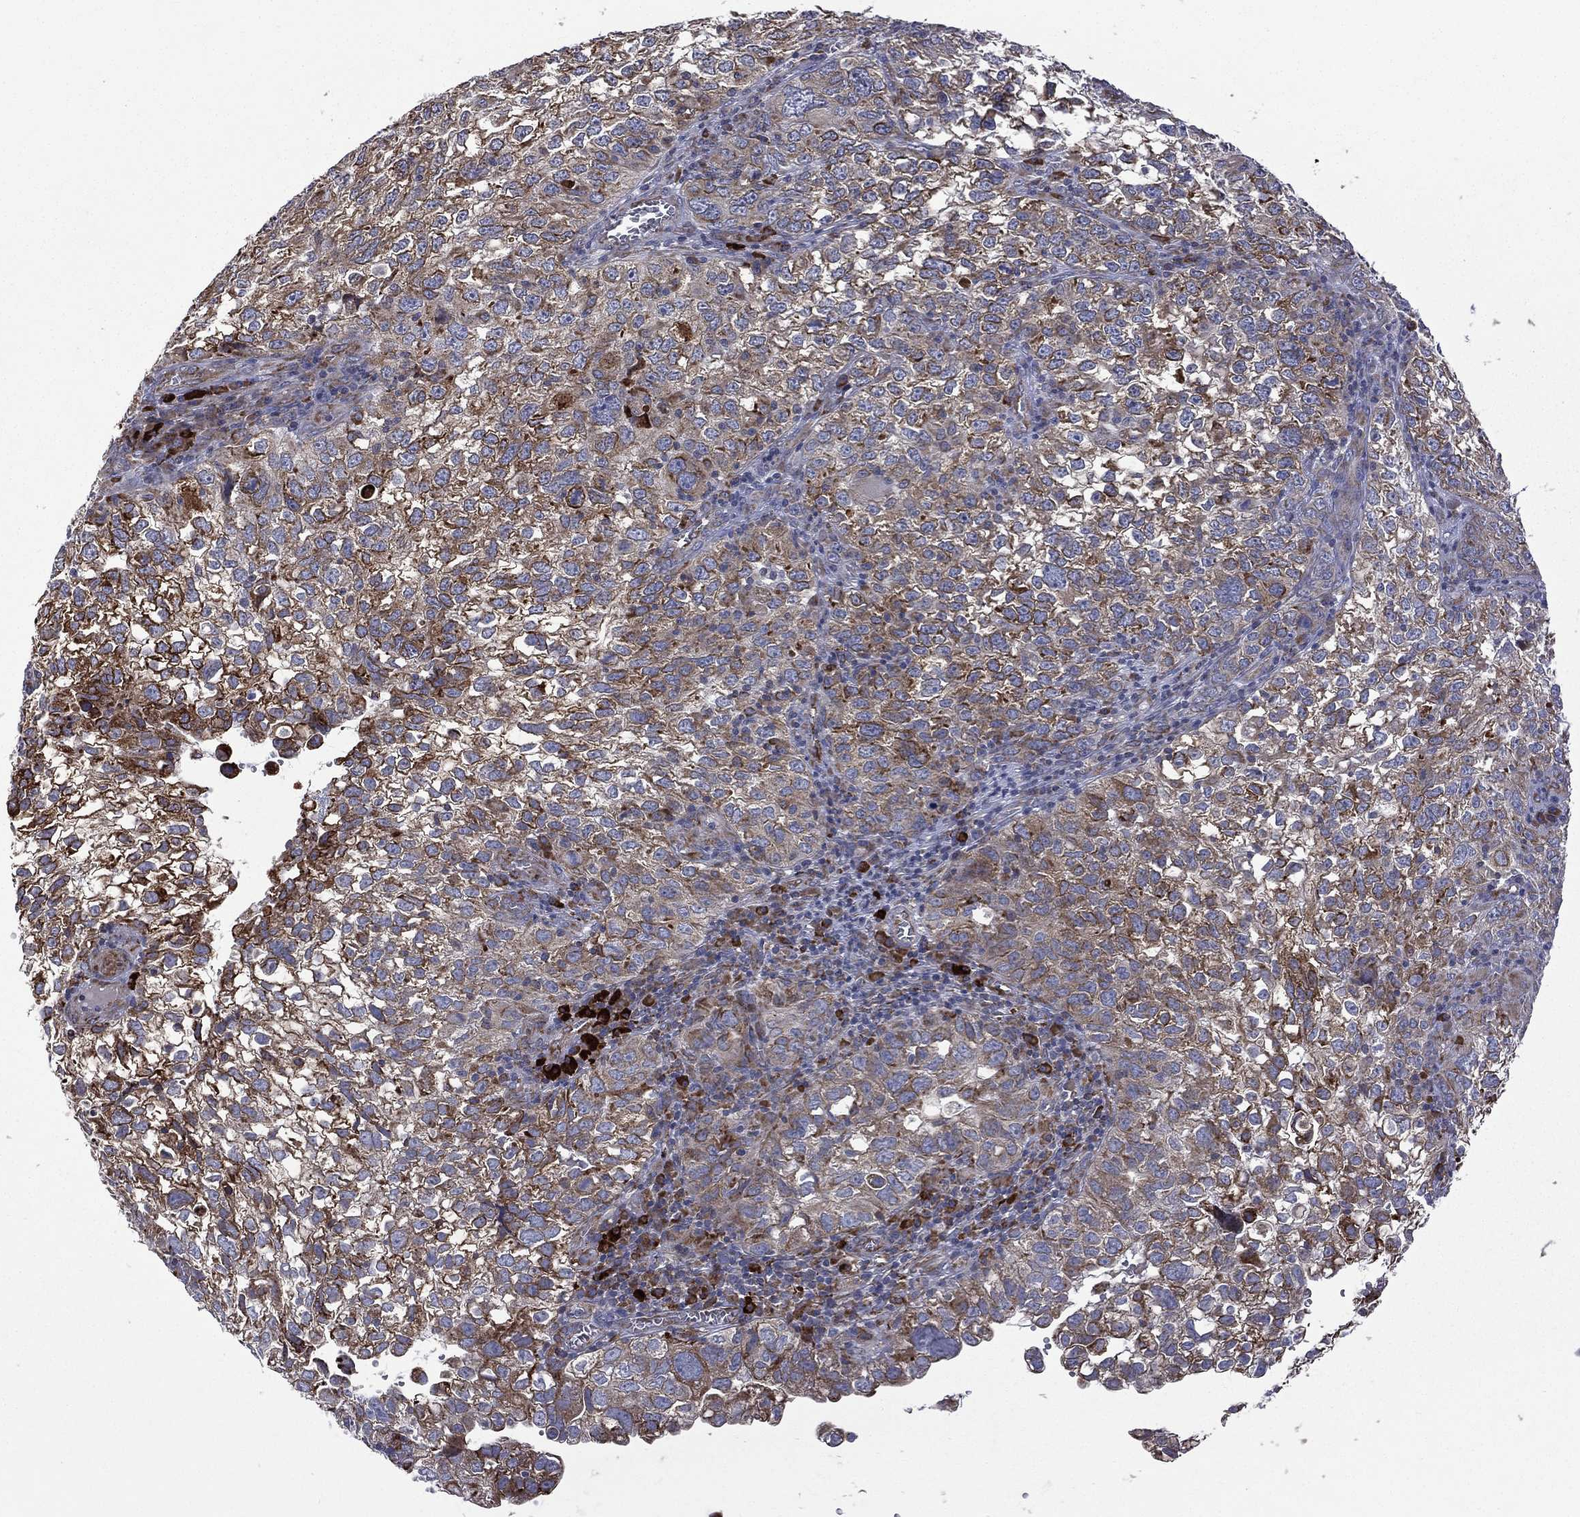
{"staining": {"intensity": "strong", "quantity": "25%-75%", "location": "cytoplasmic/membranous"}, "tissue": "cervical cancer", "cell_type": "Tumor cells", "image_type": "cancer", "snomed": [{"axis": "morphology", "description": "Squamous cell carcinoma, NOS"}, {"axis": "topography", "description": "Cervix"}], "caption": "This is an image of immunohistochemistry (IHC) staining of squamous cell carcinoma (cervical), which shows strong staining in the cytoplasmic/membranous of tumor cells.", "gene": "C20orf96", "patient": {"sex": "female", "age": 55}}